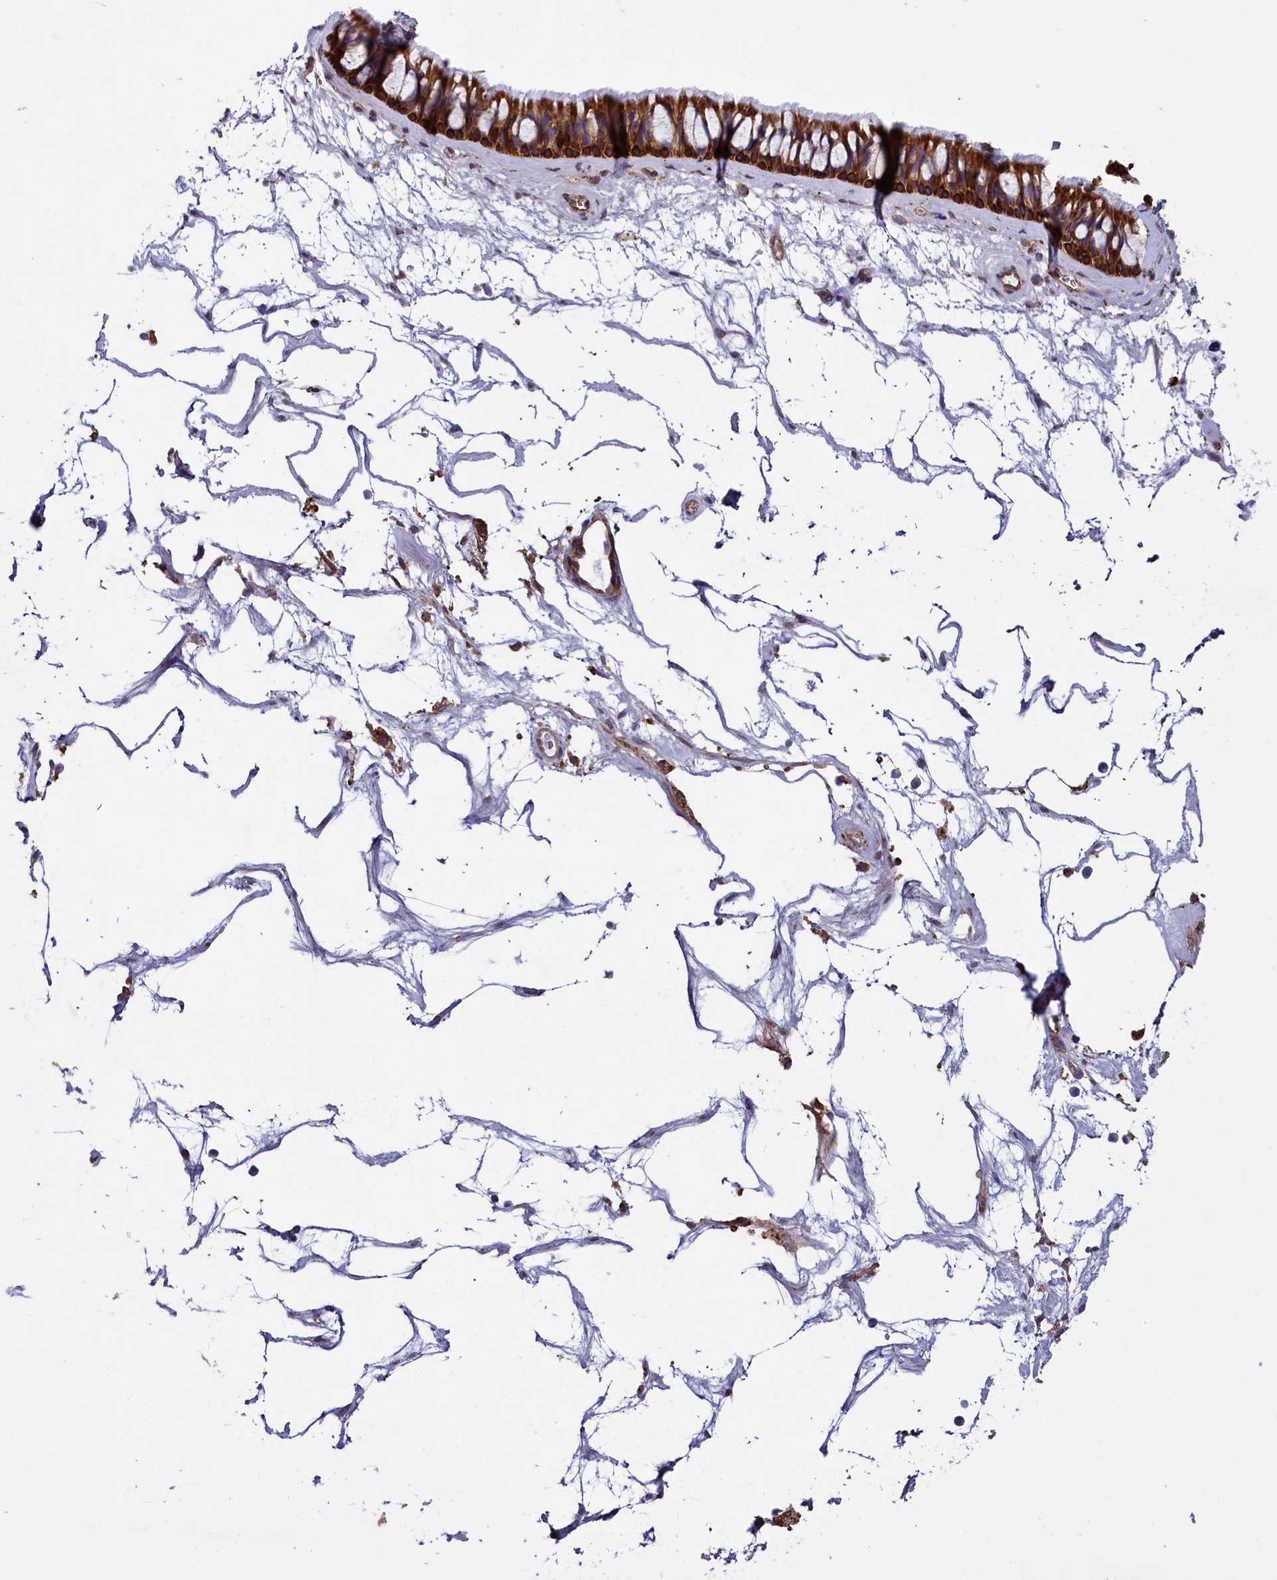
{"staining": {"intensity": "strong", "quantity": ">75%", "location": "cytoplasmic/membranous"}, "tissue": "nasopharynx", "cell_type": "Respiratory epithelial cells", "image_type": "normal", "snomed": [{"axis": "morphology", "description": "Normal tissue, NOS"}, {"axis": "topography", "description": "Nasopharynx"}], "caption": "The histopathology image reveals staining of unremarkable nasopharynx, revealing strong cytoplasmic/membranous protein expression (brown color) within respiratory epithelial cells. (DAB (3,3'-diaminobenzidine) = brown stain, brightfield microscopy at high magnification).", "gene": "ACAD8", "patient": {"sex": "male", "age": 64}}